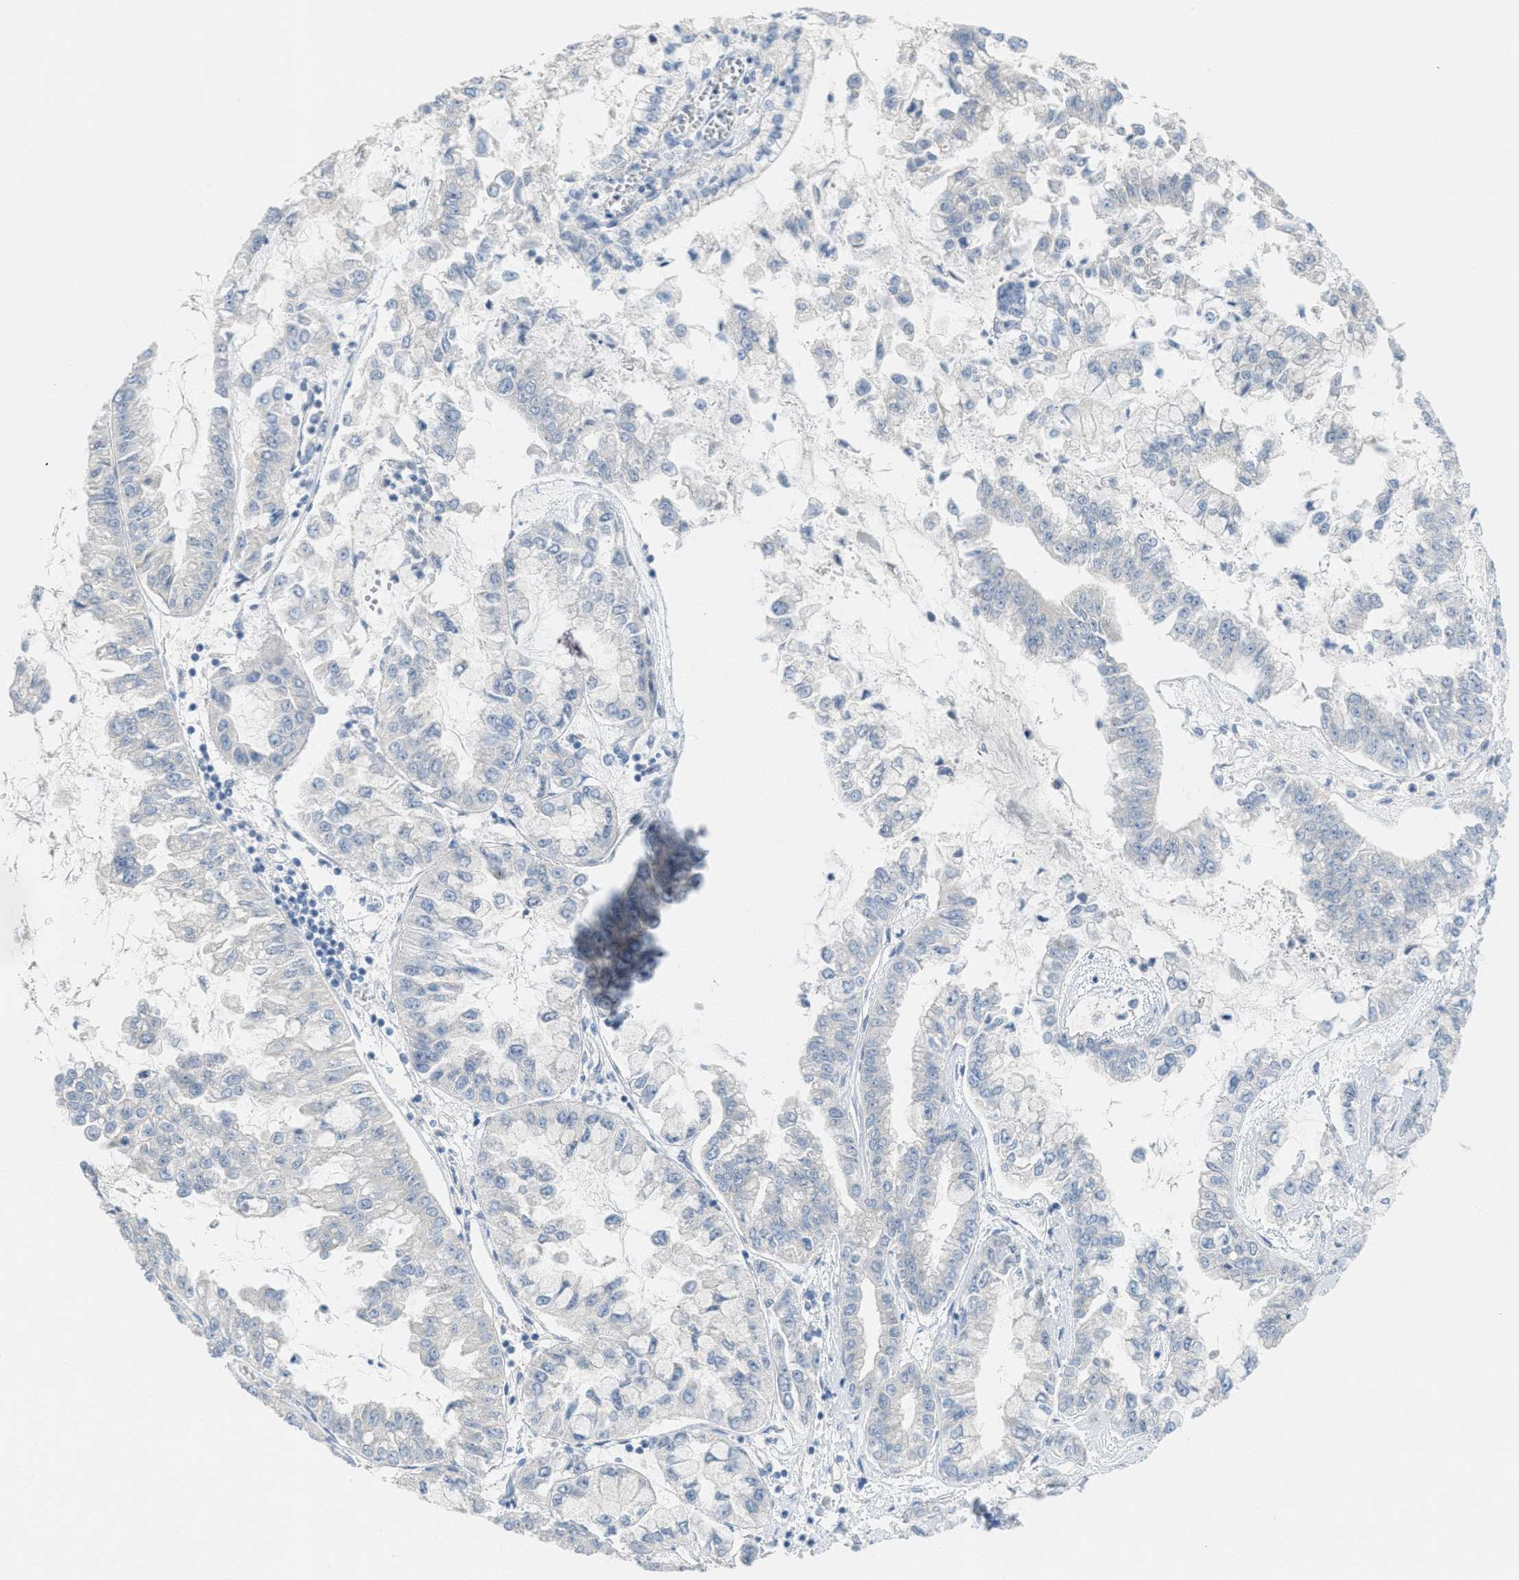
{"staining": {"intensity": "negative", "quantity": "none", "location": "none"}, "tissue": "liver cancer", "cell_type": "Tumor cells", "image_type": "cancer", "snomed": [{"axis": "morphology", "description": "Cholangiocarcinoma"}, {"axis": "topography", "description": "Liver"}], "caption": "Immunohistochemistry of liver cancer reveals no staining in tumor cells.", "gene": "ZFYVE9", "patient": {"sex": "female", "age": 79}}